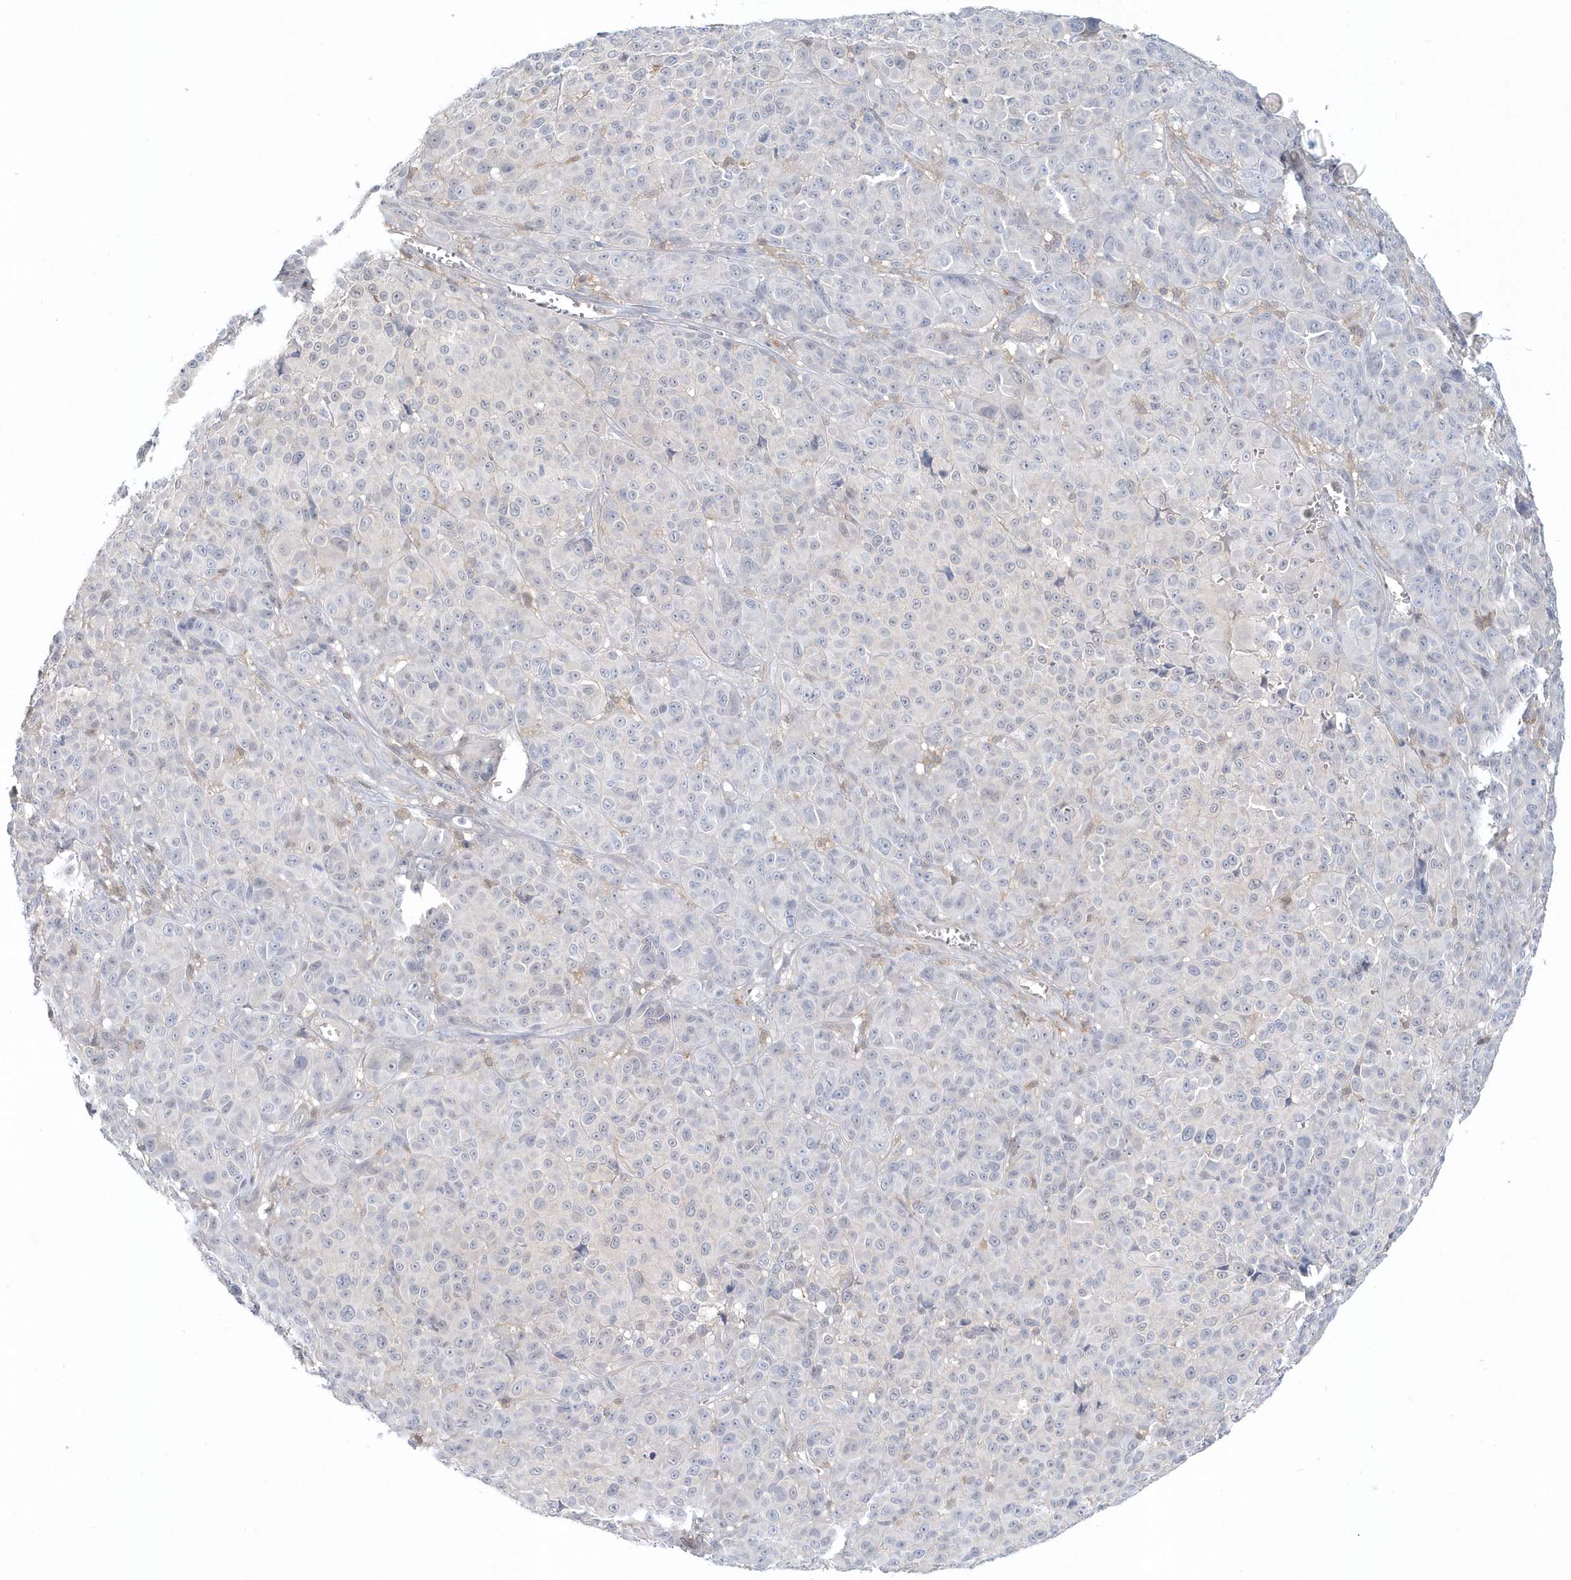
{"staining": {"intensity": "negative", "quantity": "none", "location": "none"}, "tissue": "melanoma", "cell_type": "Tumor cells", "image_type": "cancer", "snomed": [{"axis": "morphology", "description": "Malignant melanoma, NOS"}, {"axis": "topography", "description": "Skin"}], "caption": "The micrograph exhibits no staining of tumor cells in melanoma. (DAB (3,3'-diaminobenzidine) immunohistochemistry (IHC) with hematoxylin counter stain).", "gene": "RNF7", "patient": {"sex": "male", "age": 73}}